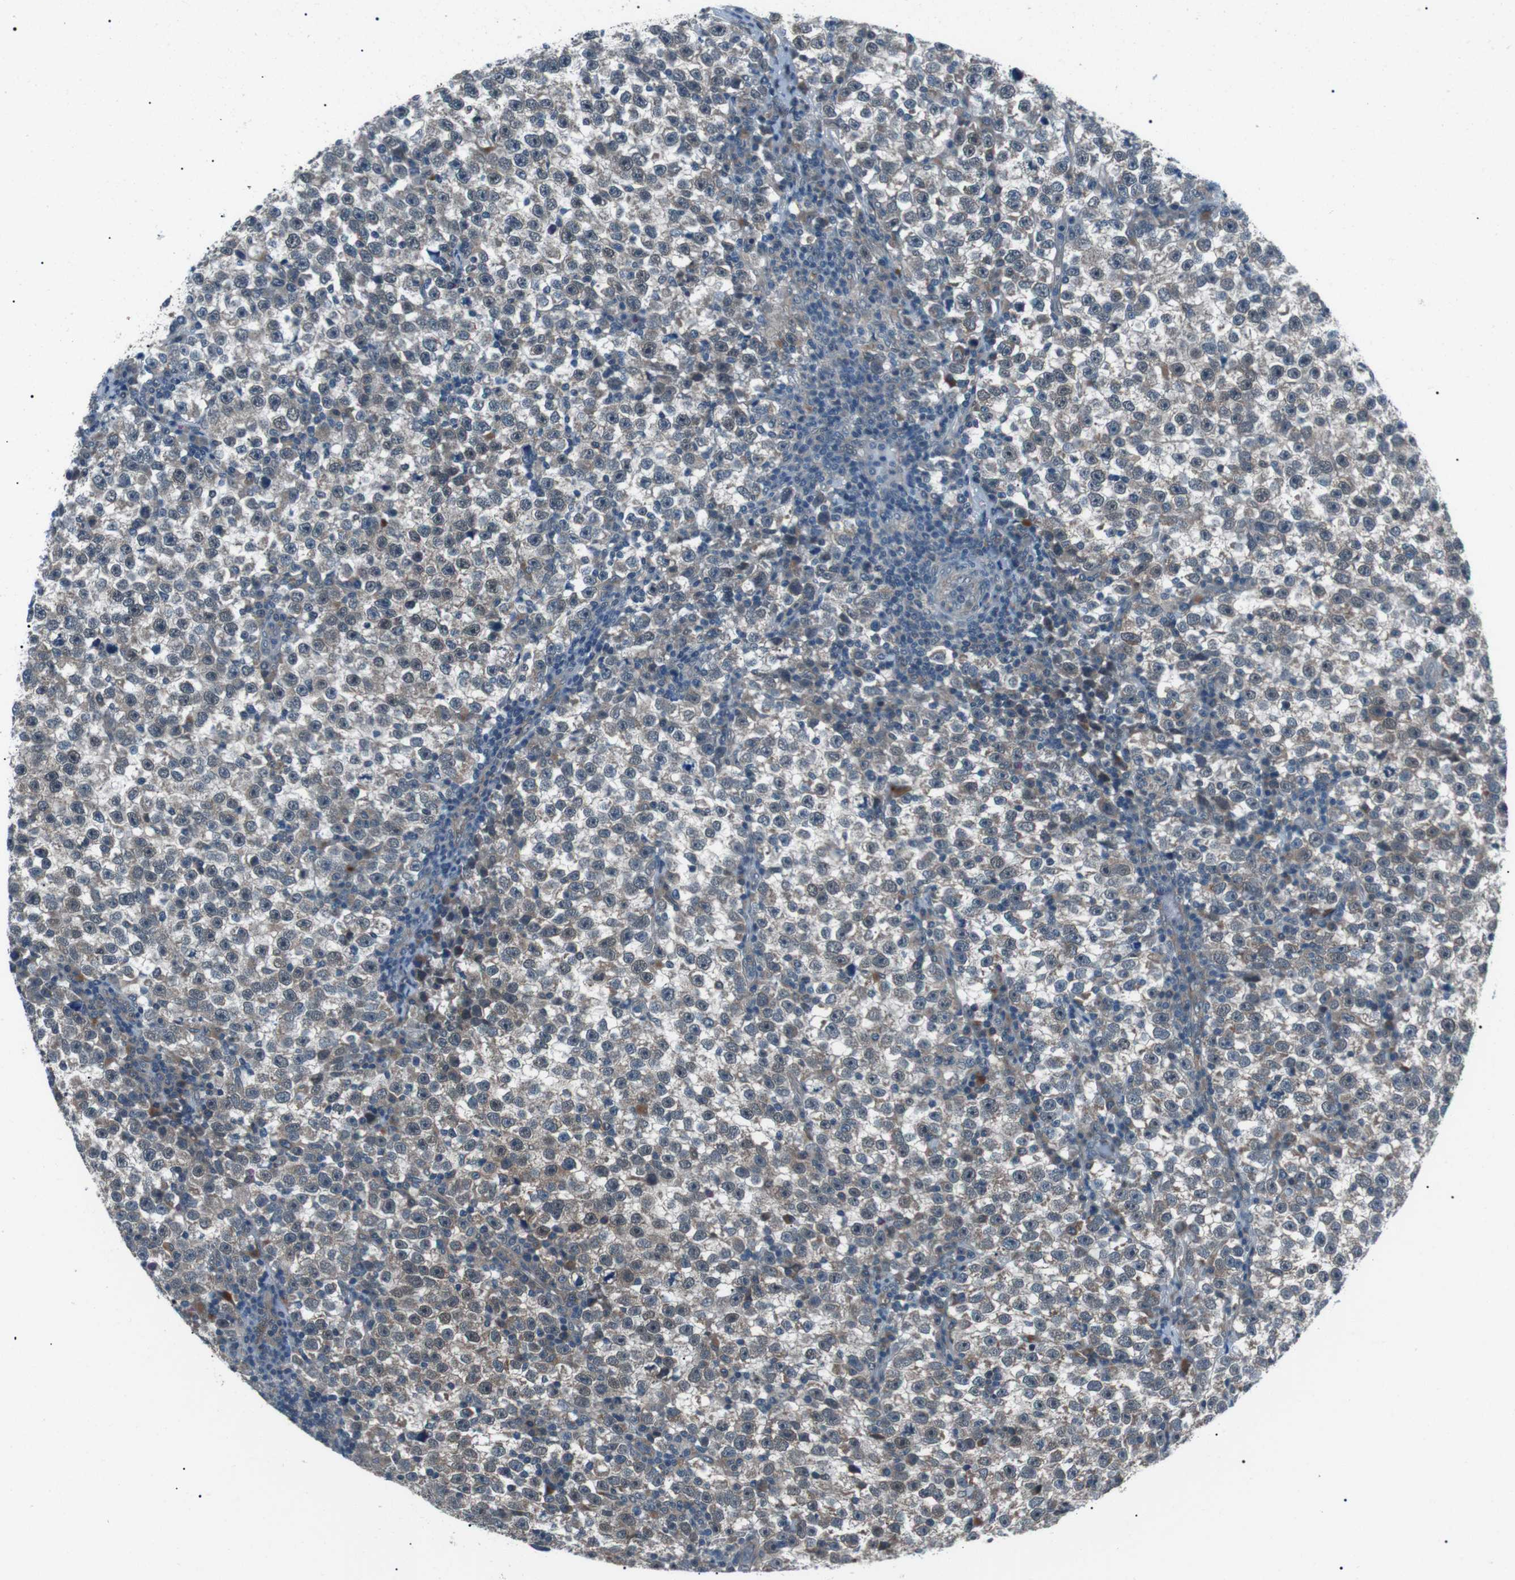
{"staining": {"intensity": "weak", "quantity": "25%-75%", "location": "cytoplasmic/membranous"}, "tissue": "testis cancer", "cell_type": "Tumor cells", "image_type": "cancer", "snomed": [{"axis": "morphology", "description": "Seminoma, NOS"}, {"axis": "topography", "description": "Testis"}], "caption": "Weak cytoplasmic/membranous positivity is appreciated in about 25%-75% of tumor cells in testis seminoma.", "gene": "LRIG2", "patient": {"sex": "male", "age": 43}}